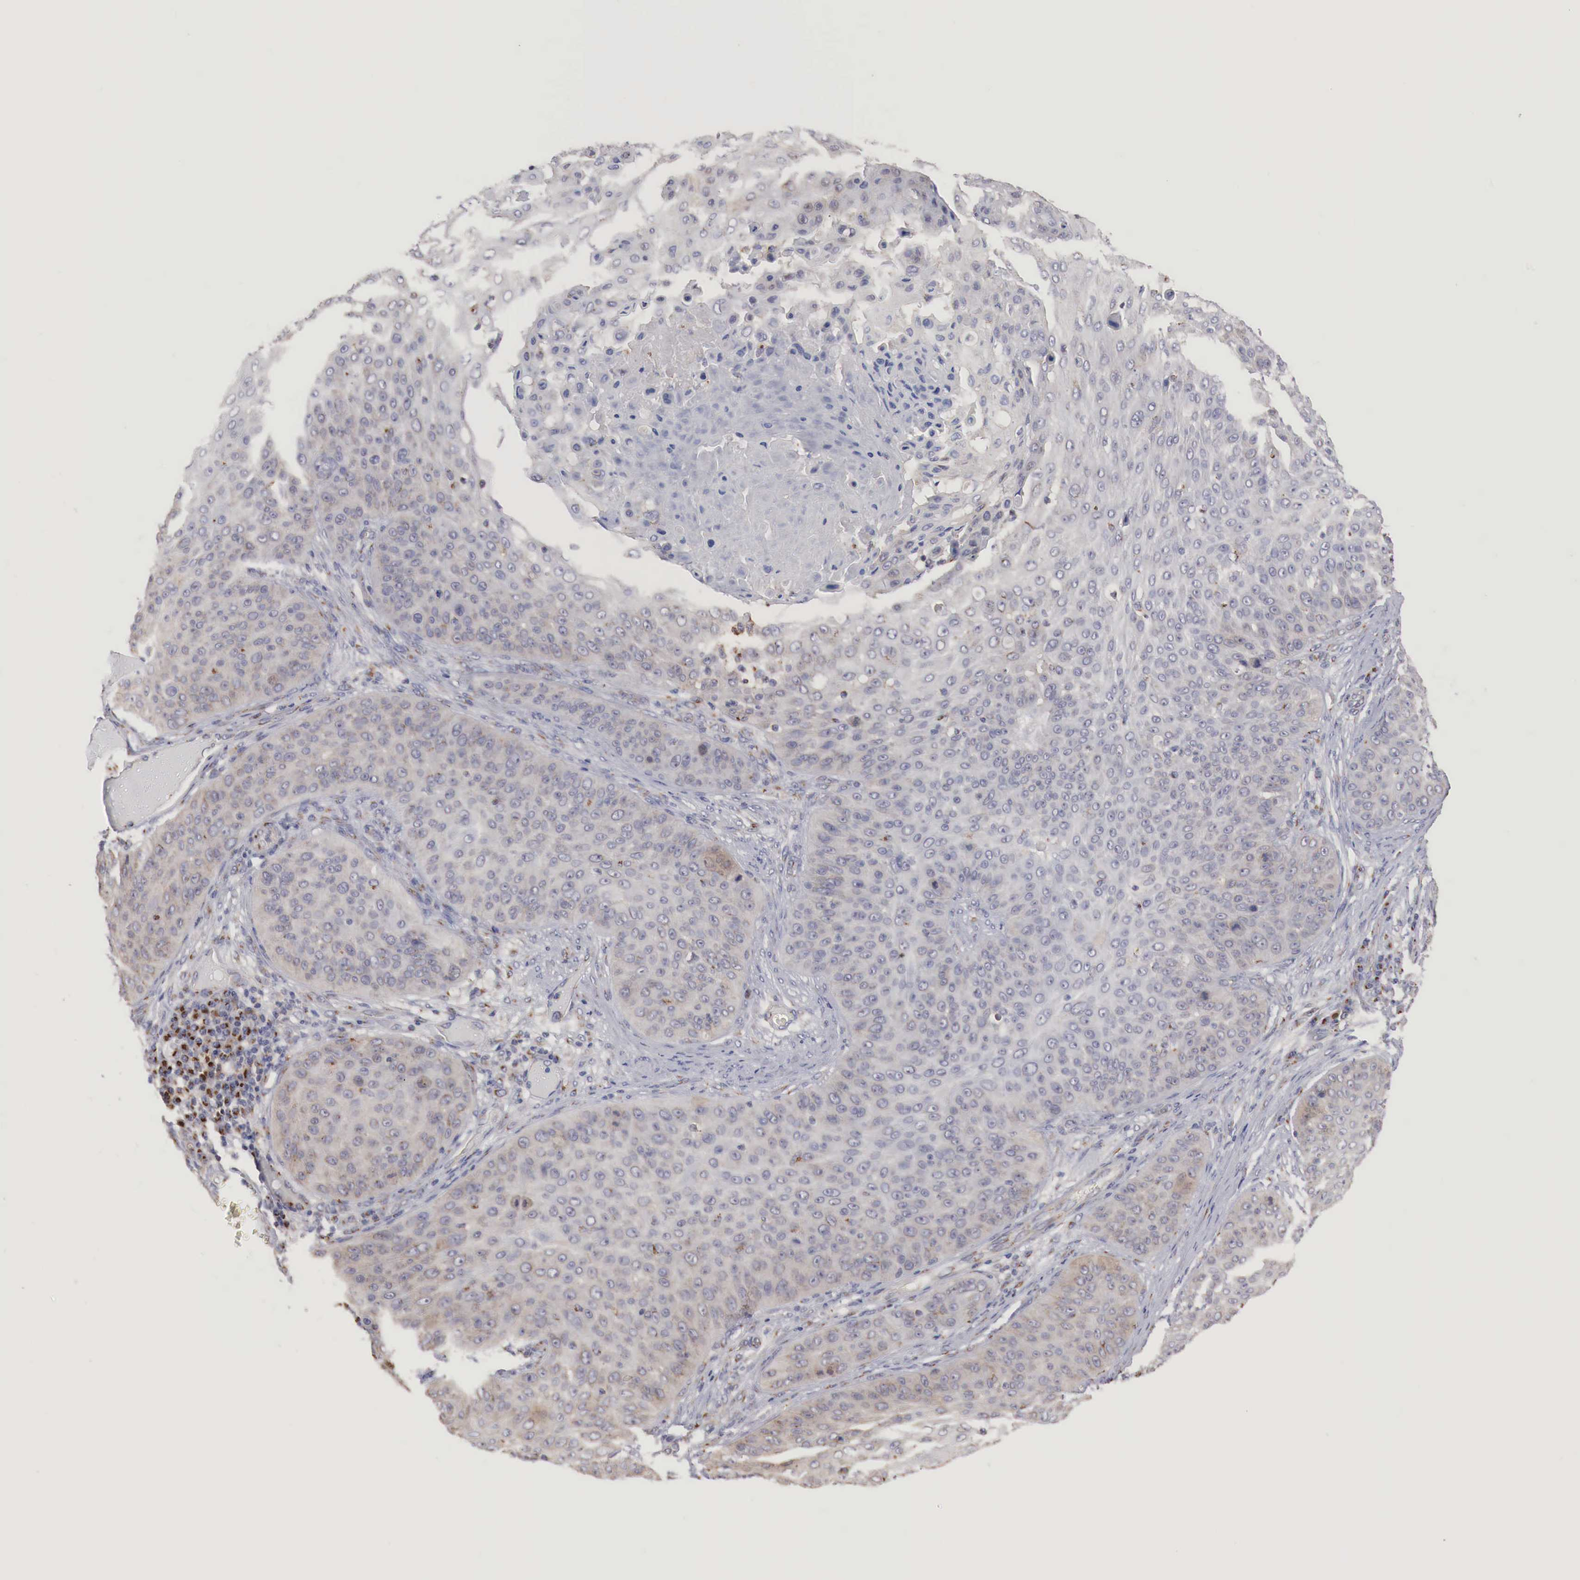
{"staining": {"intensity": "weak", "quantity": "25%-75%", "location": "cytoplasmic/membranous"}, "tissue": "skin cancer", "cell_type": "Tumor cells", "image_type": "cancer", "snomed": [{"axis": "morphology", "description": "Squamous cell carcinoma, NOS"}, {"axis": "topography", "description": "Skin"}], "caption": "Weak cytoplasmic/membranous protein staining is seen in about 25%-75% of tumor cells in skin squamous cell carcinoma.", "gene": "SYAP1", "patient": {"sex": "male", "age": 82}}